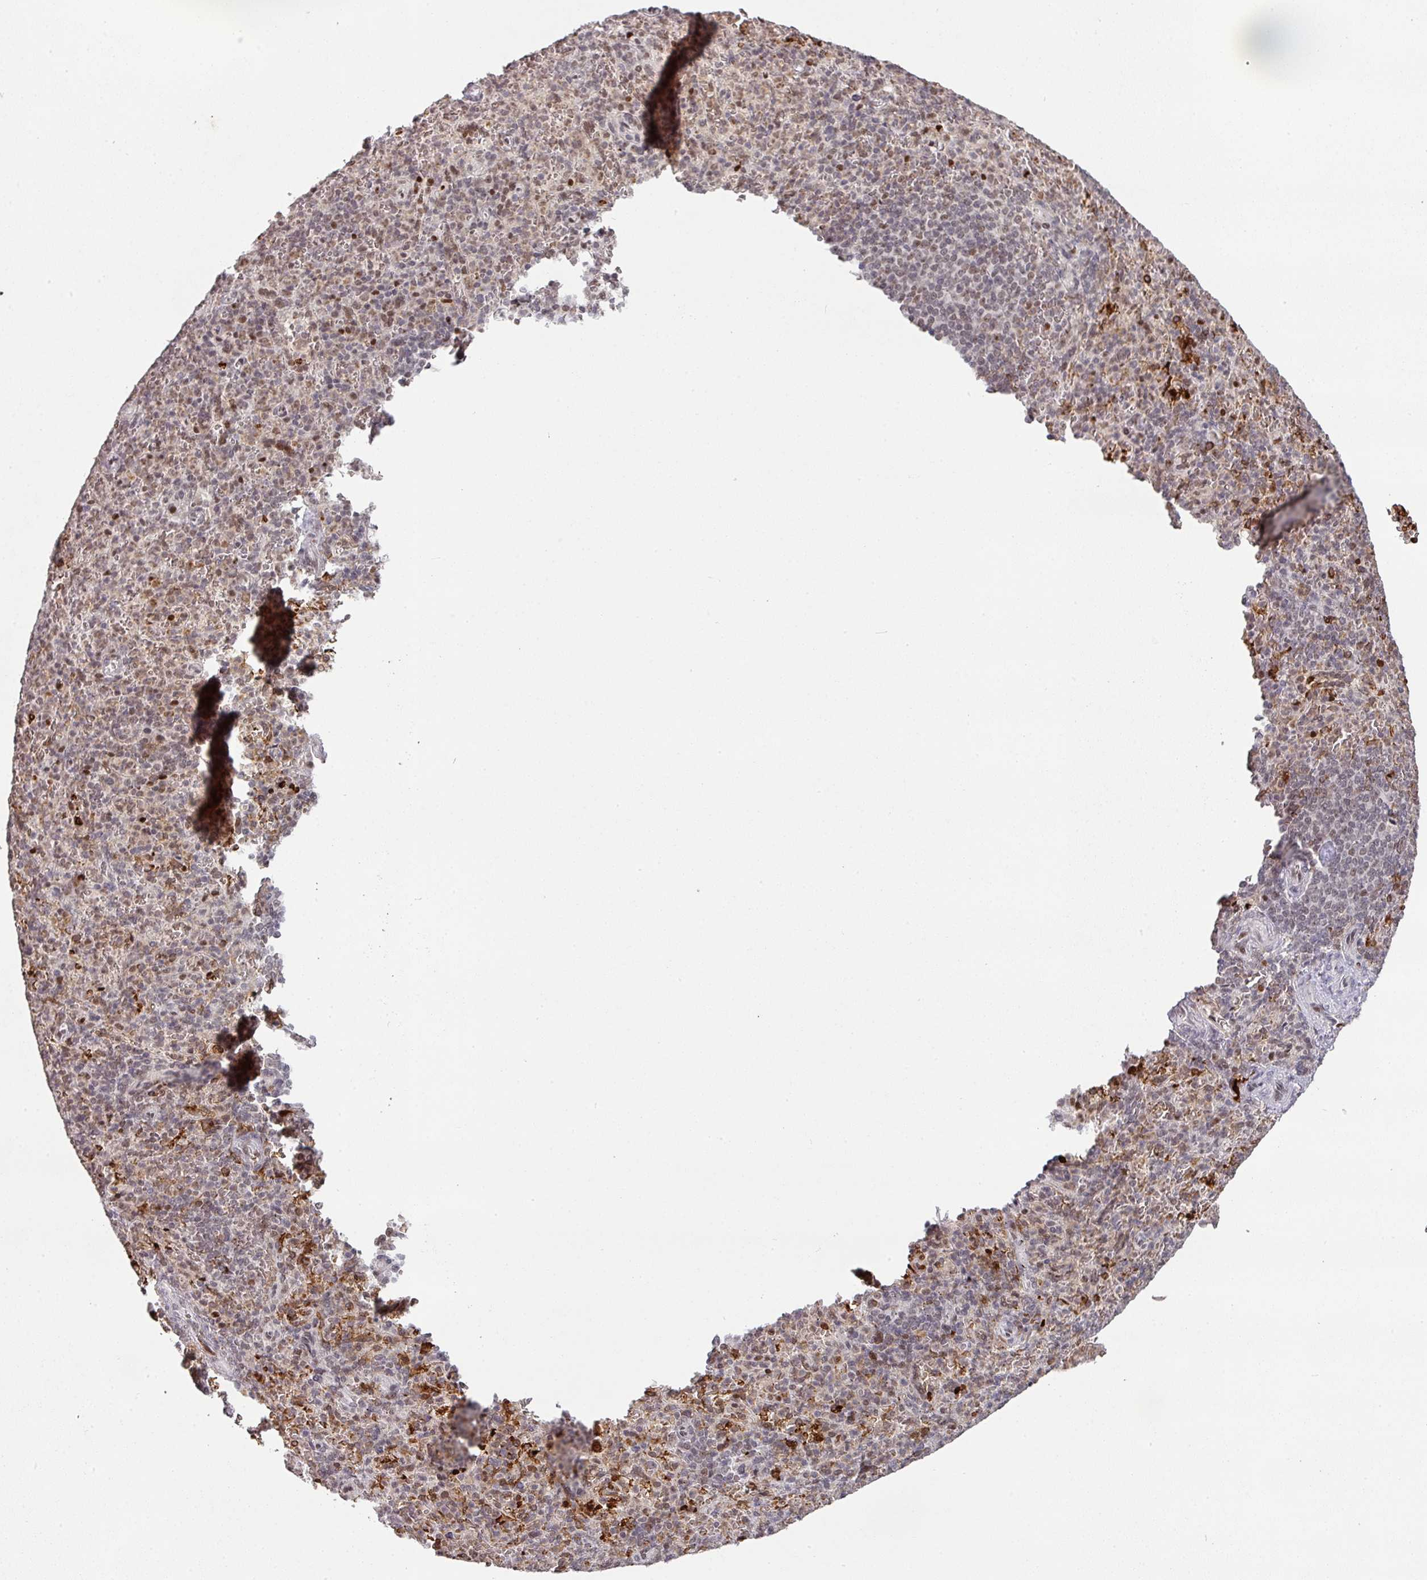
{"staining": {"intensity": "weak", "quantity": "25%-75%", "location": "cytoplasmic/membranous"}, "tissue": "spleen", "cell_type": "Cells in red pulp", "image_type": "normal", "snomed": [{"axis": "morphology", "description": "Normal tissue, NOS"}, {"axis": "topography", "description": "Spleen"}], "caption": "Spleen stained with immunohistochemistry demonstrates weak cytoplasmic/membranous positivity in approximately 25%-75% of cells in red pulp. (DAB IHC, brown staining for protein, blue staining for nuclei).", "gene": "NEIL1", "patient": {"sex": "female", "age": 74}}